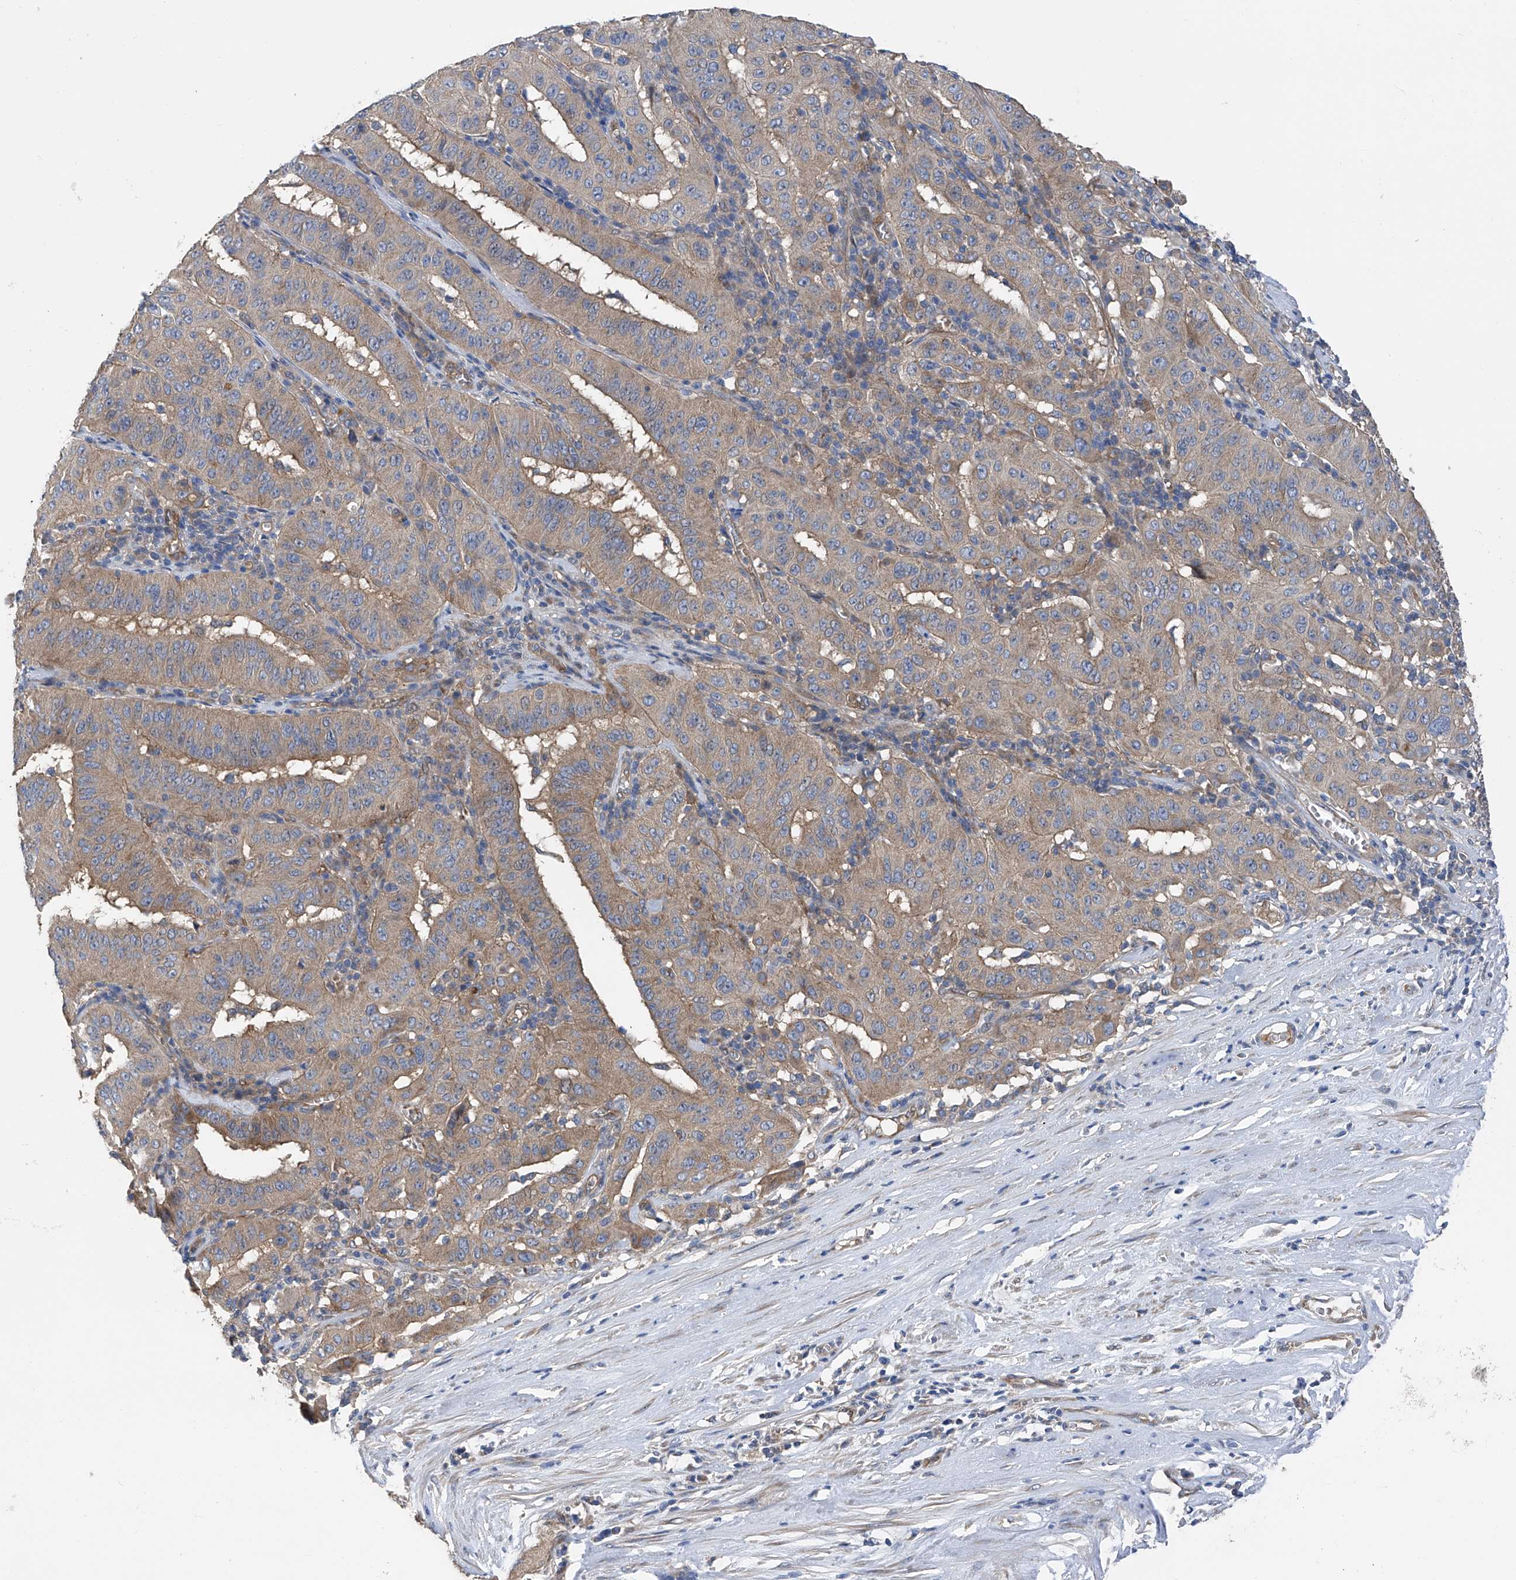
{"staining": {"intensity": "moderate", "quantity": "<25%", "location": "cytoplasmic/membranous"}, "tissue": "pancreatic cancer", "cell_type": "Tumor cells", "image_type": "cancer", "snomed": [{"axis": "morphology", "description": "Adenocarcinoma, NOS"}, {"axis": "topography", "description": "Pancreas"}], "caption": "A brown stain highlights moderate cytoplasmic/membranous staining of a protein in pancreatic cancer tumor cells.", "gene": "PTK2", "patient": {"sex": "male", "age": 63}}